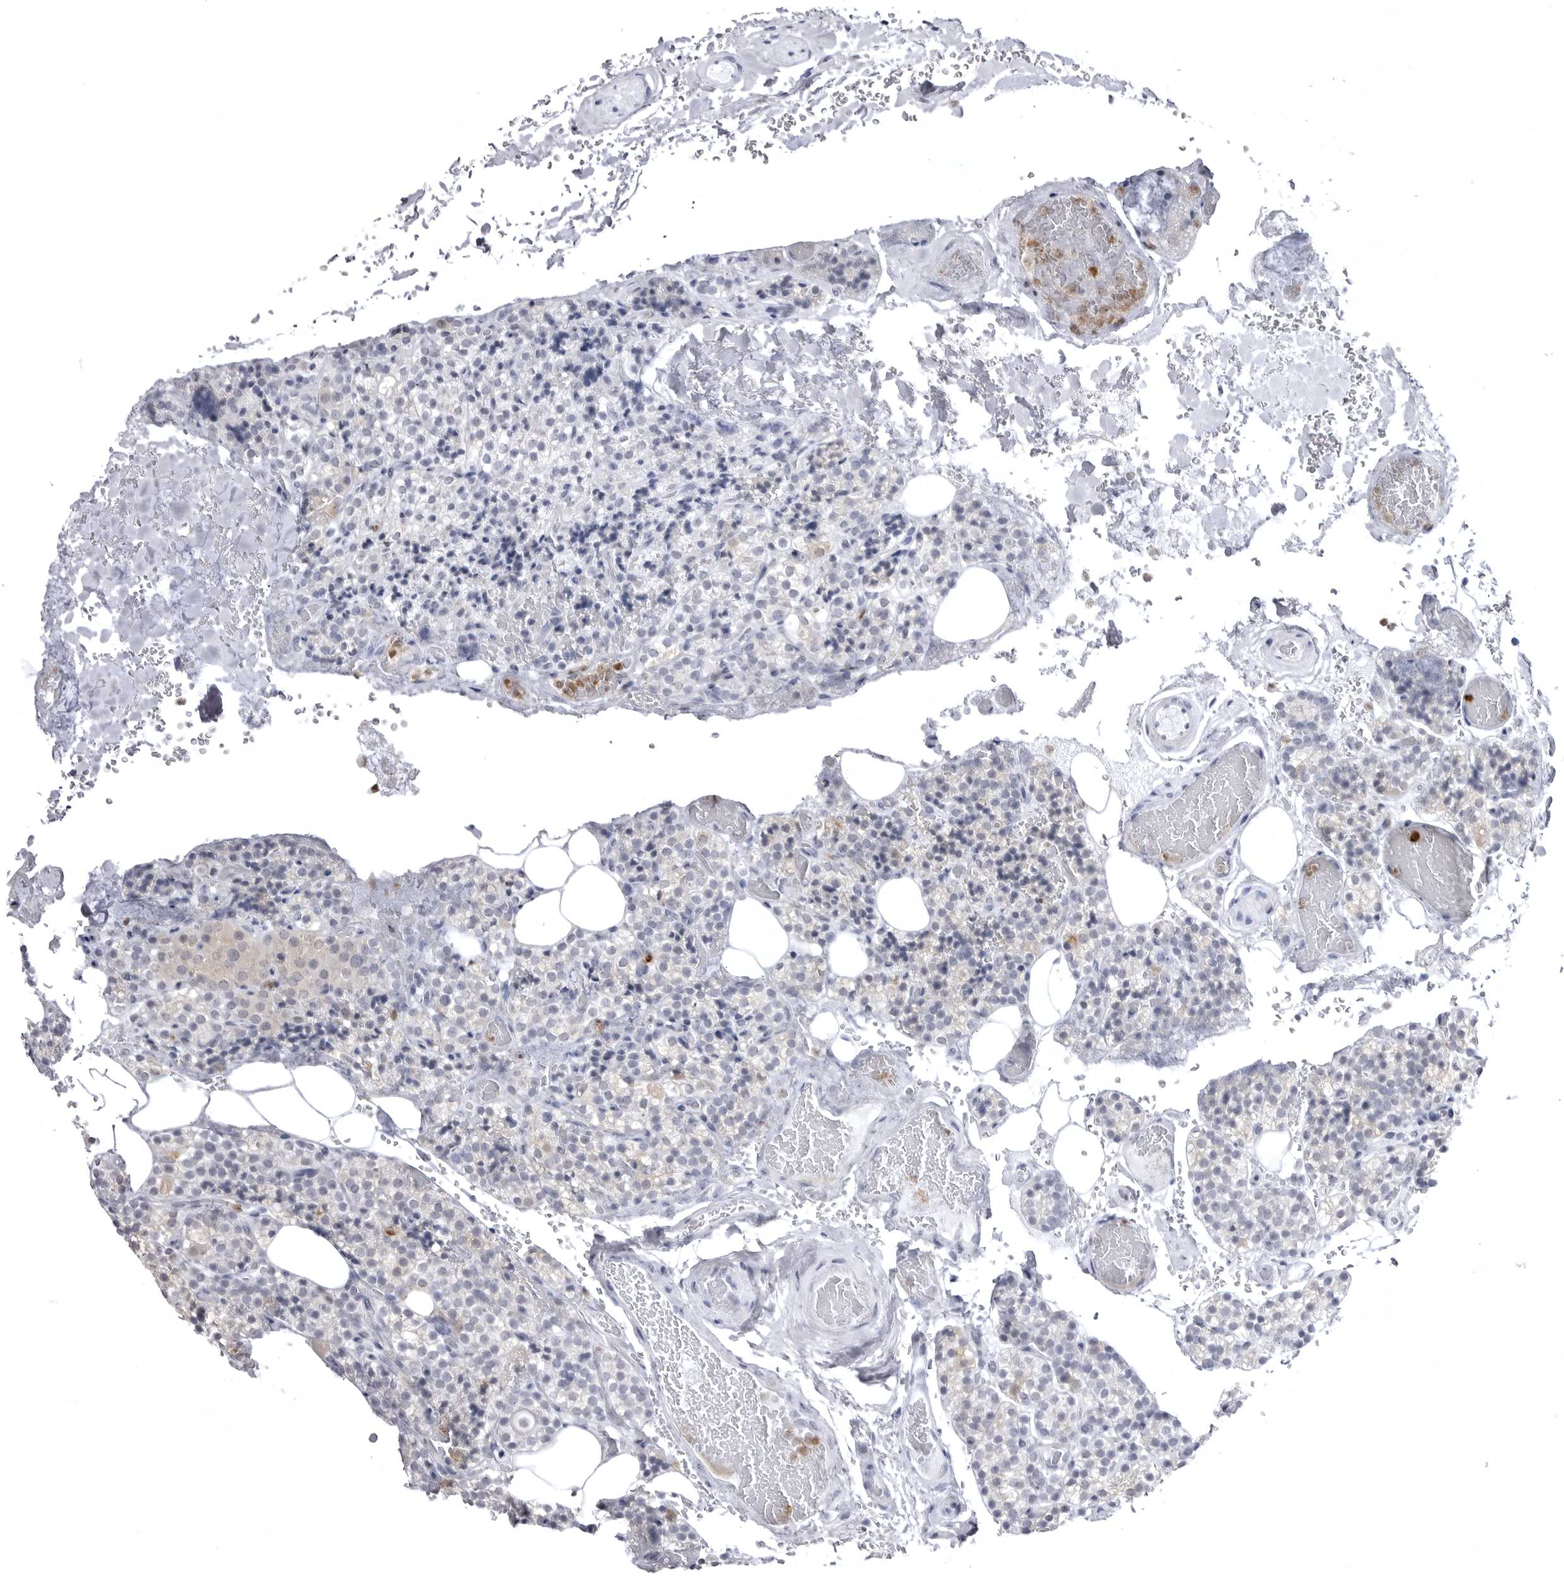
{"staining": {"intensity": "negative", "quantity": "none", "location": "none"}, "tissue": "parathyroid gland", "cell_type": "Glandular cells", "image_type": "normal", "snomed": [{"axis": "morphology", "description": "Normal tissue, NOS"}, {"axis": "topography", "description": "Parathyroid gland"}], "caption": "A histopathology image of parathyroid gland stained for a protein shows no brown staining in glandular cells. (DAB (3,3'-diaminobenzidine) IHC, high magnification).", "gene": "STAP2", "patient": {"sex": "male", "age": 87}}